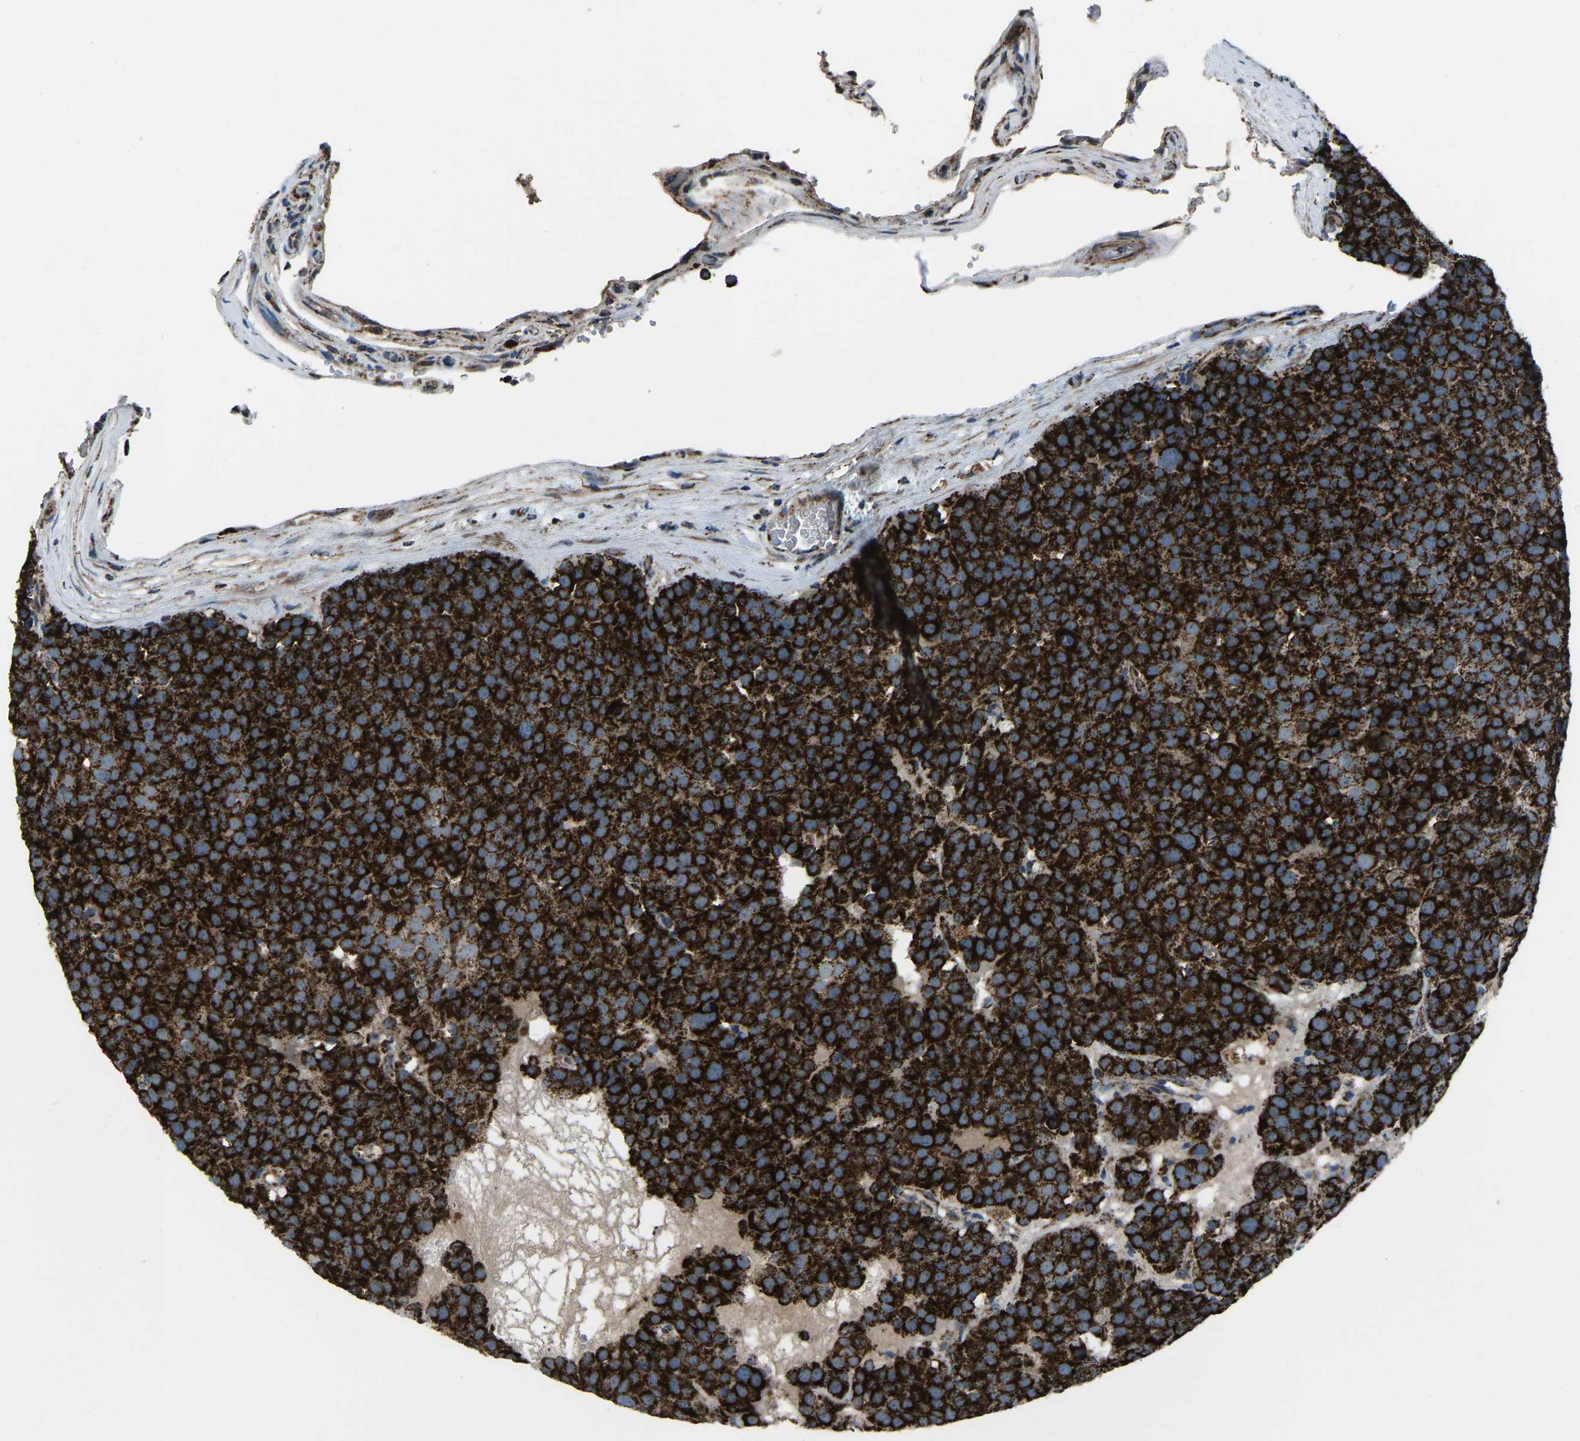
{"staining": {"intensity": "strong", "quantity": ">75%", "location": "cytoplasmic/membranous"}, "tissue": "testis cancer", "cell_type": "Tumor cells", "image_type": "cancer", "snomed": [{"axis": "morphology", "description": "Seminoma, NOS"}, {"axis": "topography", "description": "Testis"}], "caption": "A brown stain highlights strong cytoplasmic/membranous staining of a protein in testis cancer tumor cells.", "gene": "AKR1A1", "patient": {"sex": "male", "age": 71}}